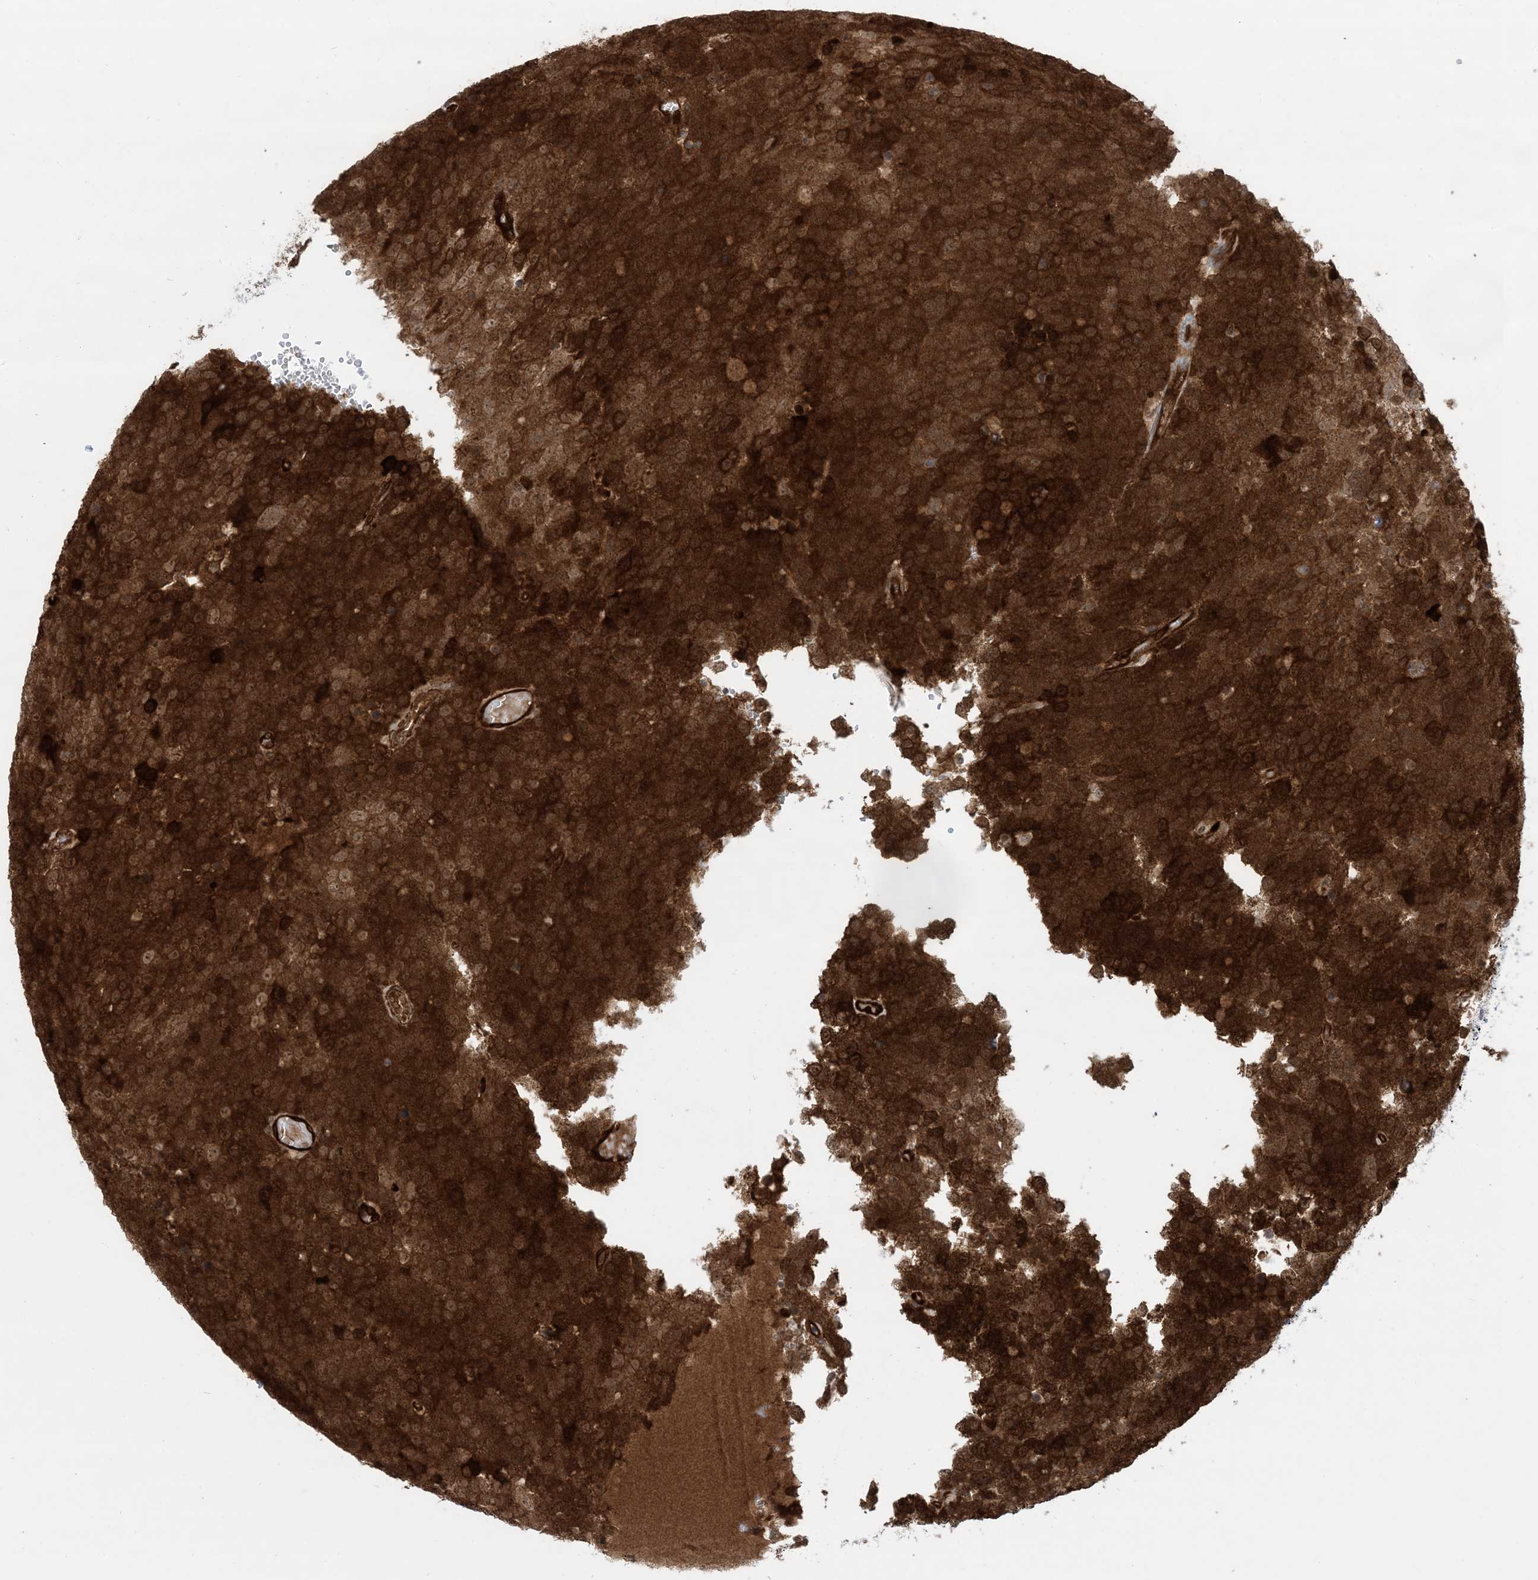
{"staining": {"intensity": "strong", "quantity": ">75%", "location": "cytoplasmic/membranous,nuclear"}, "tissue": "testis cancer", "cell_type": "Tumor cells", "image_type": "cancer", "snomed": [{"axis": "morphology", "description": "Seminoma, NOS"}, {"axis": "topography", "description": "Testis"}], "caption": "This is a micrograph of immunohistochemistry staining of seminoma (testis), which shows strong expression in the cytoplasmic/membranous and nuclear of tumor cells.", "gene": "PPM1F", "patient": {"sex": "male", "age": 71}}